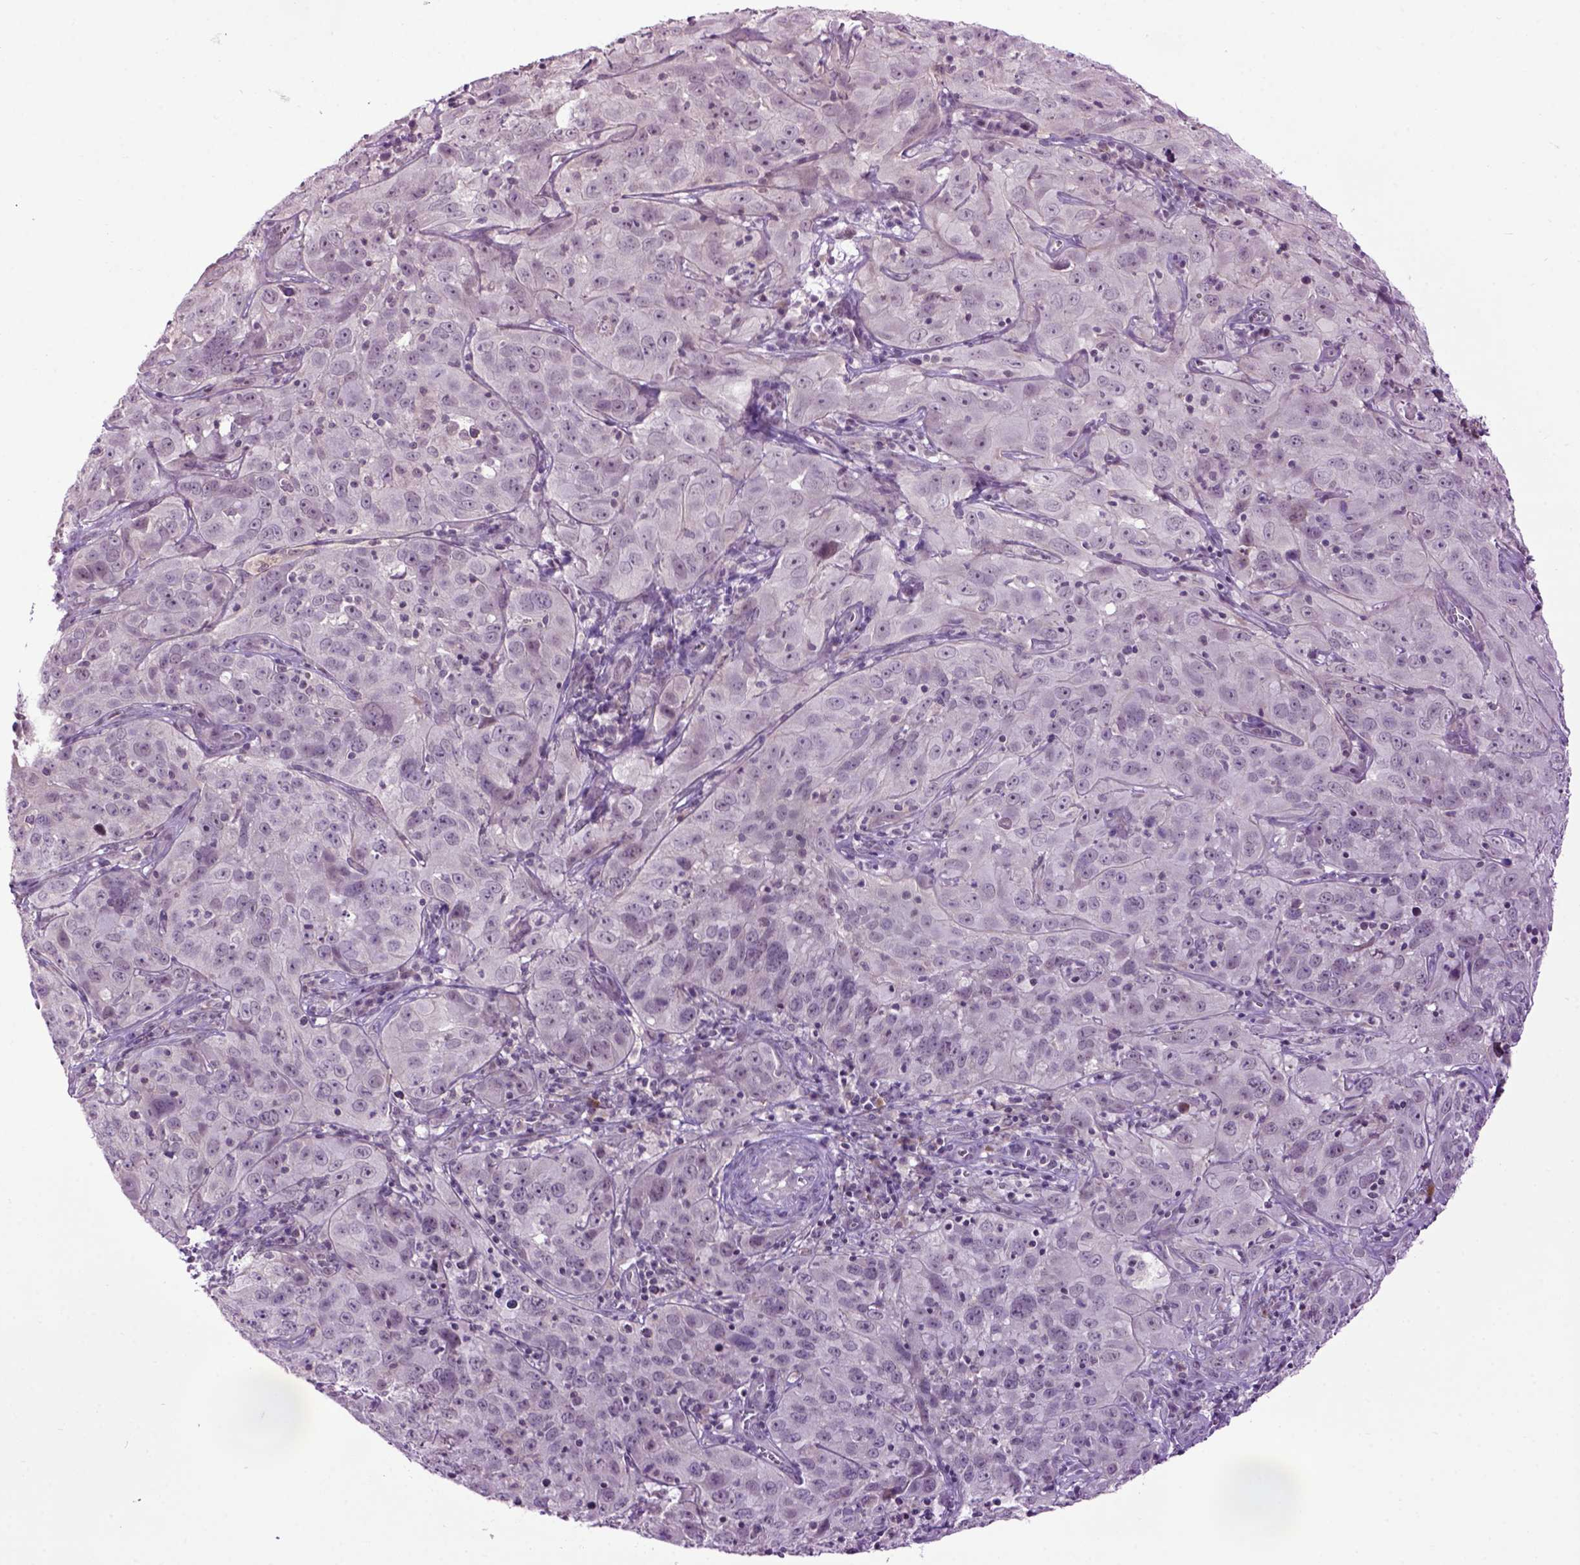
{"staining": {"intensity": "negative", "quantity": "none", "location": "none"}, "tissue": "cervical cancer", "cell_type": "Tumor cells", "image_type": "cancer", "snomed": [{"axis": "morphology", "description": "Squamous cell carcinoma, NOS"}, {"axis": "topography", "description": "Cervix"}], "caption": "Immunohistochemistry (IHC) of cervical cancer (squamous cell carcinoma) displays no staining in tumor cells. (Immunohistochemistry, brightfield microscopy, high magnification).", "gene": "EMILIN3", "patient": {"sex": "female", "age": 32}}